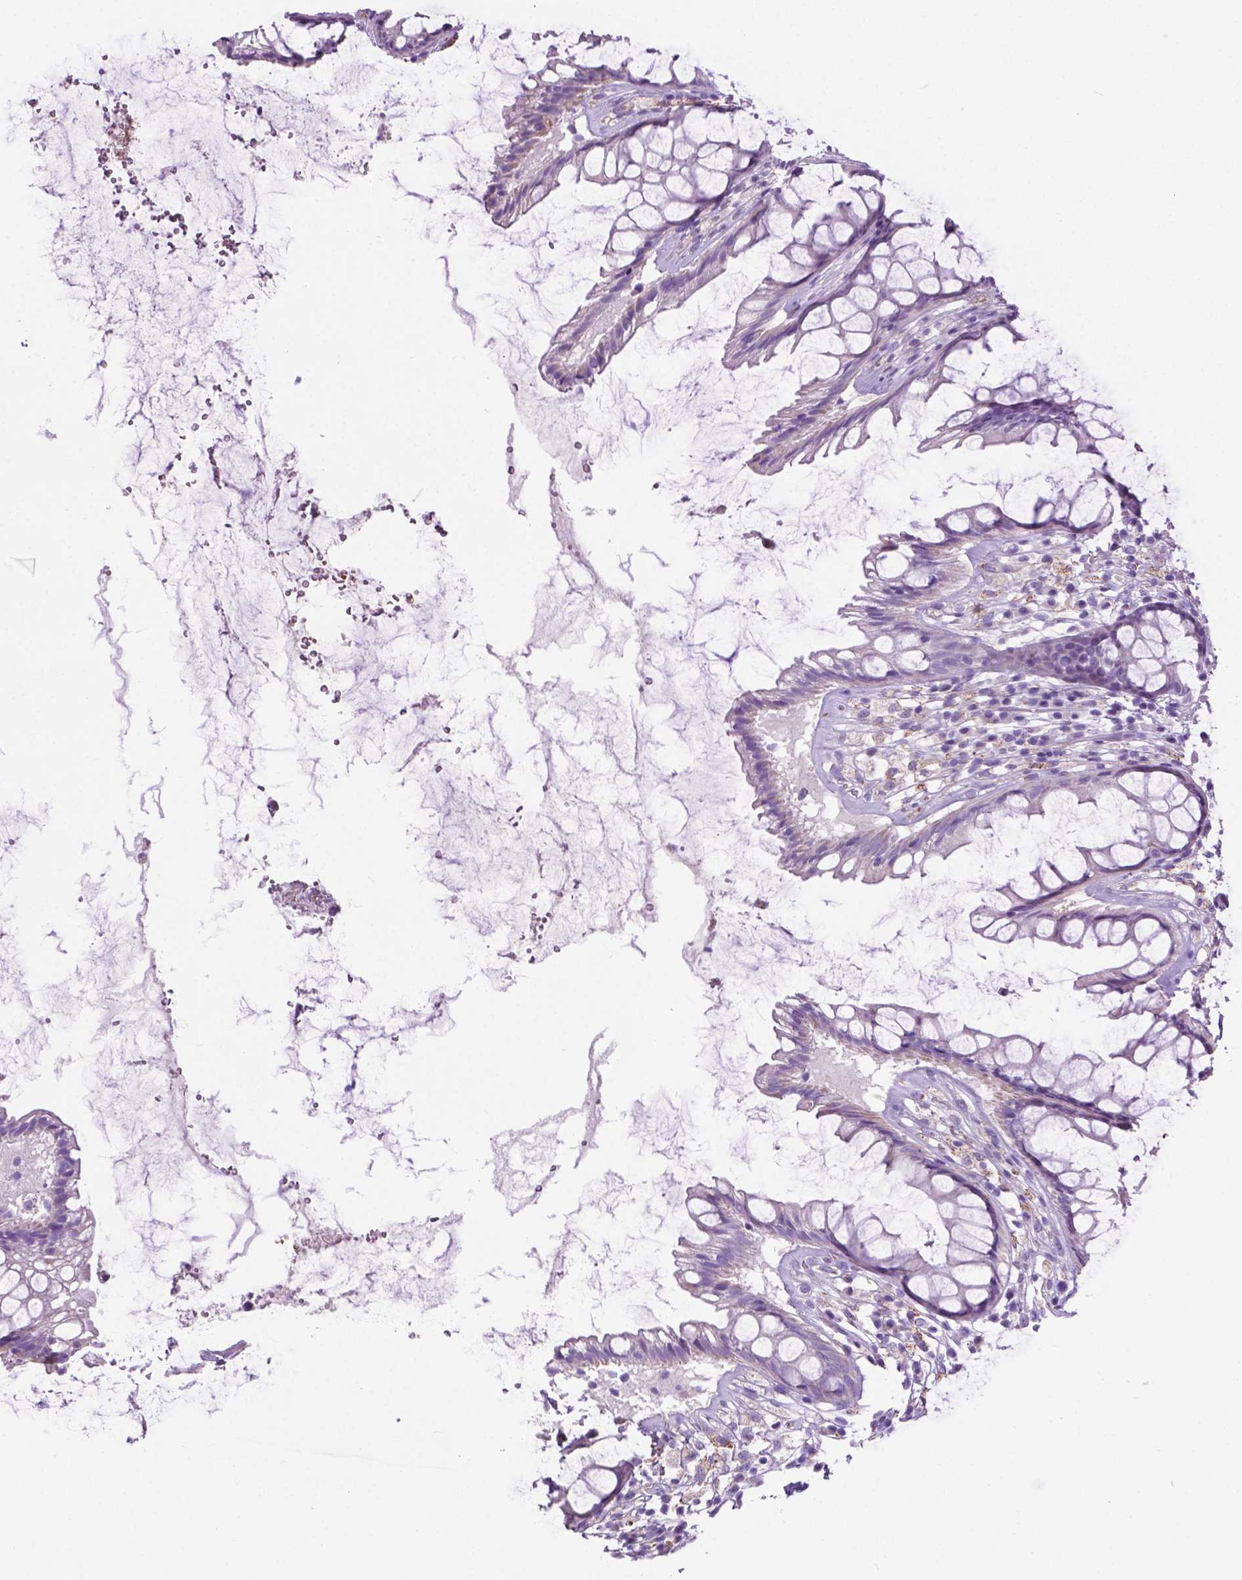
{"staining": {"intensity": "negative", "quantity": "none", "location": "none"}, "tissue": "rectum", "cell_type": "Glandular cells", "image_type": "normal", "snomed": [{"axis": "morphology", "description": "Normal tissue, NOS"}, {"axis": "topography", "description": "Rectum"}], "caption": "High power microscopy micrograph of an immunohistochemistry (IHC) image of normal rectum, revealing no significant positivity in glandular cells. The staining is performed using DAB (3,3'-diaminobenzidine) brown chromogen with nuclei counter-stained in using hematoxylin.", "gene": "TMEM132E", "patient": {"sex": "male", "age": 72}}